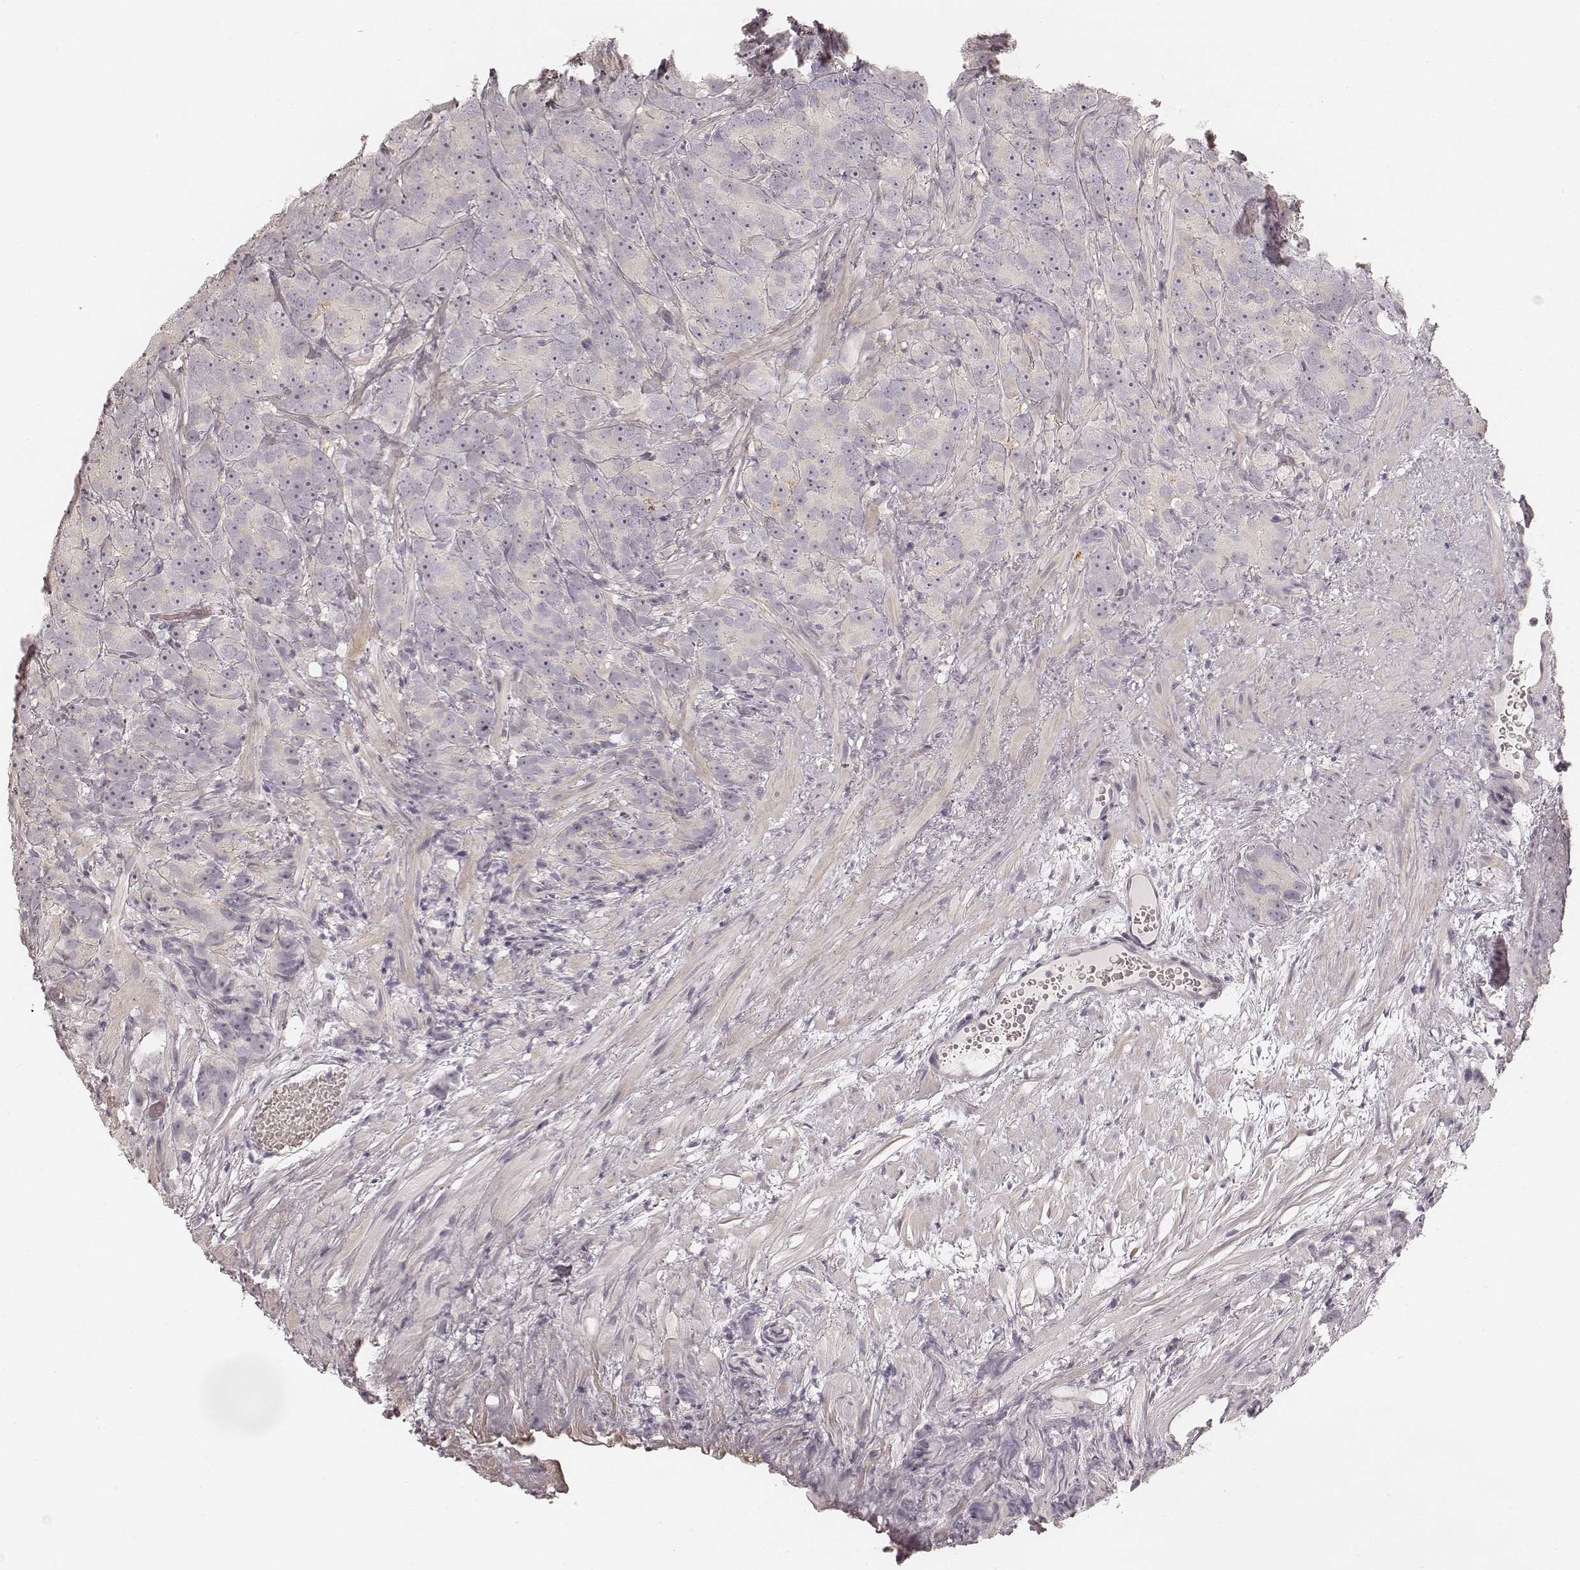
{"staining": {"intensity": "negative", "quantity": "none", "location": "none"}, "tissue": "prostate cancer", "cell_type": "Tumor cells", "image_type": "cancer", "snomed": [{"axis": "morphology", "description": "Adenocarcinoma, High grade"}, {"axis": "topography", "description": "Prostate"}], "caption": "High power microscopy photomicrograph of an IHC micrograph of prostate high-grade adenocarcinoma, revealing no significant positivity in tumor cells.", "gene": "FMNL2", "patient": {"sex": "male", "age": 90}}